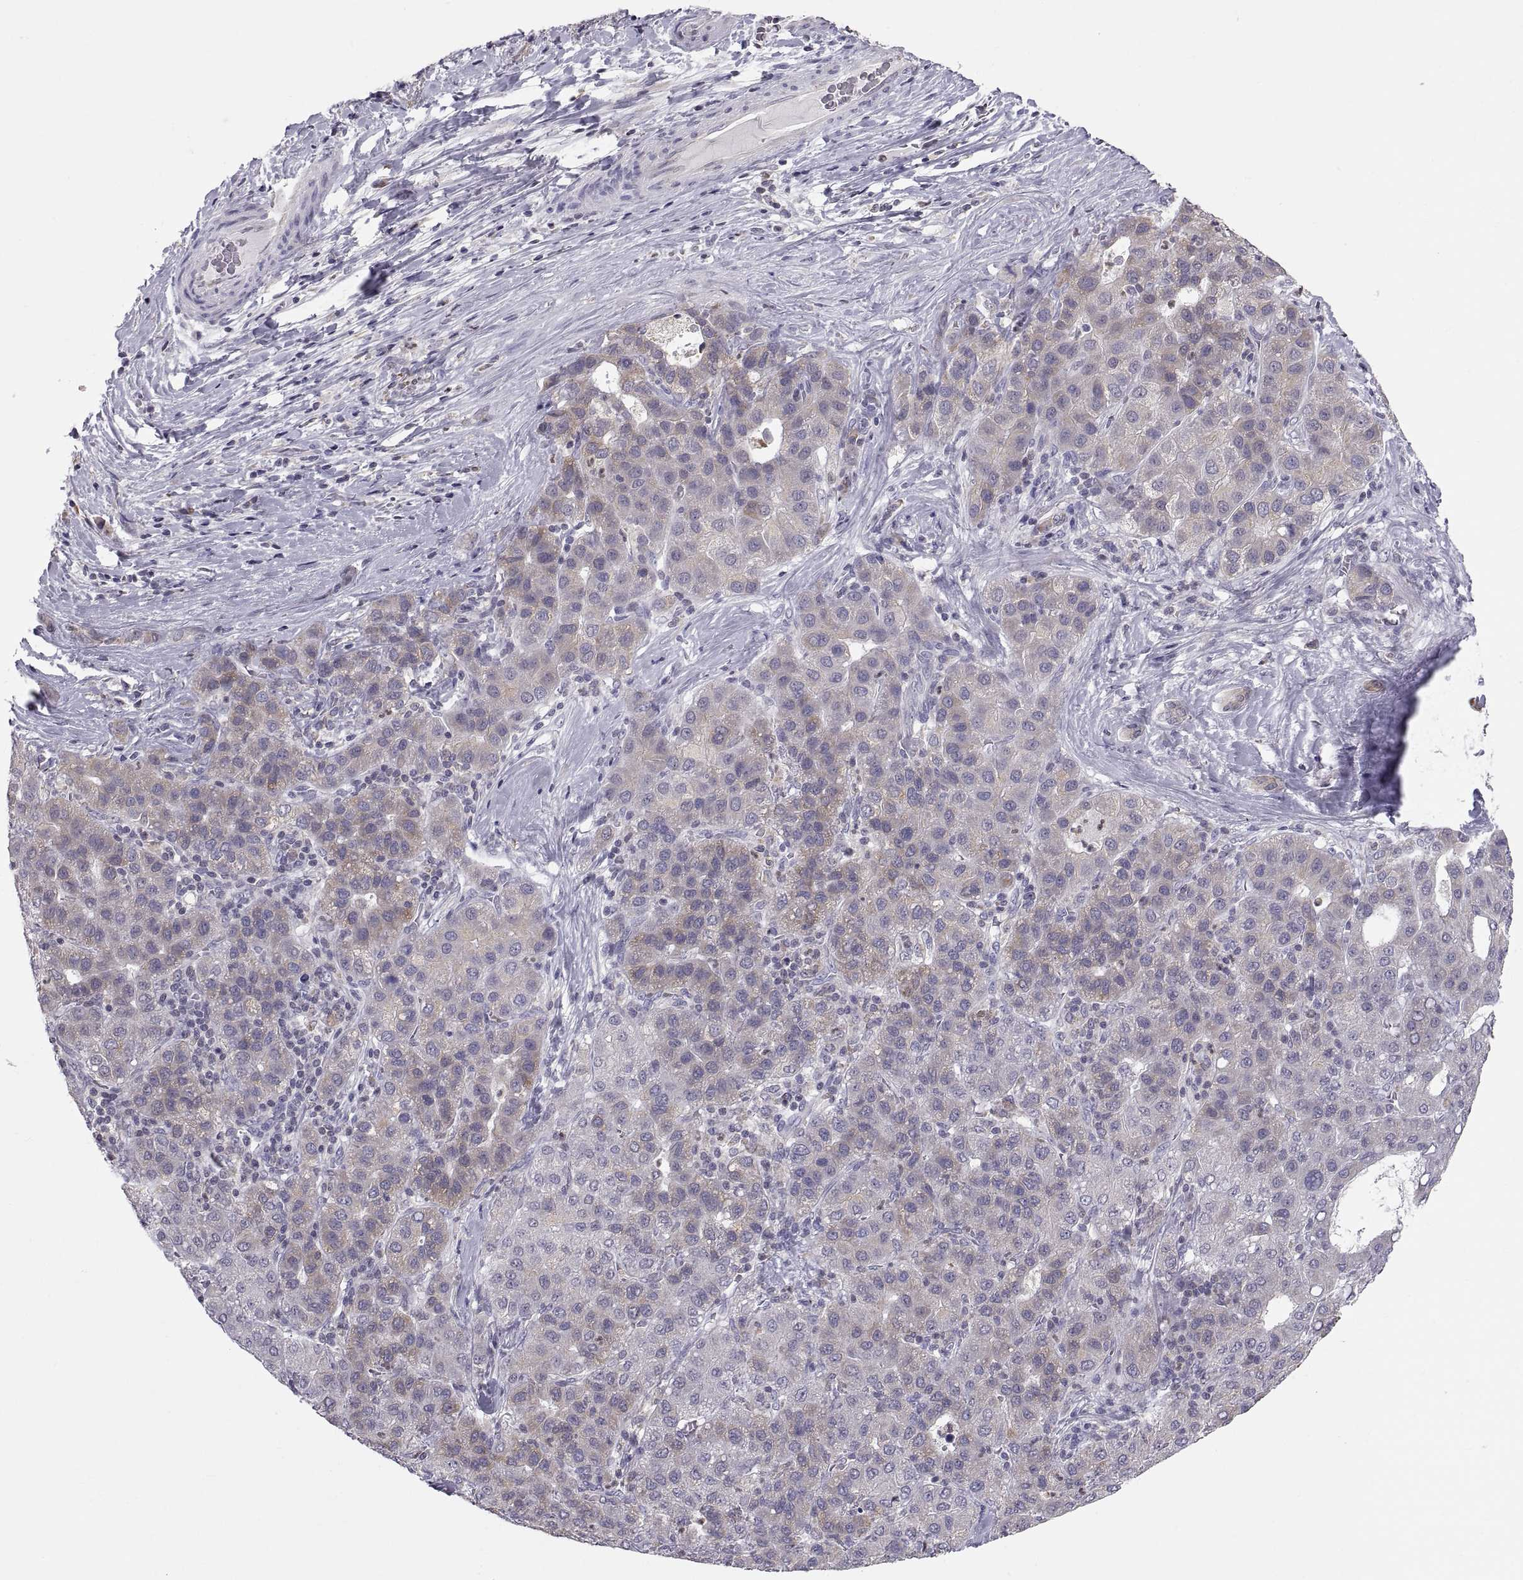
{"staining": {"intensity": "weak", "quantity": "25%-75%", "location": "cytoplasmic/membranous"}, "tissue": "liver cancer", "cell_type": "Tumor cells", "image_type": "cancer", "snomed": [{"axis": "morphology", "description": "Carcinoma, Hepatocellular, NOS"}, {"axis": "topography", "description": "Liver"}], "caption": "Immunohistochemical staining of liver hepatocellular carcinoma reveals low levels of weak cytoplasmic/membranous protein expression in approximately 25%-75% of tumor cells.", "gene": "ERO1A", "patient": {"sex": "male", "age": 65}}